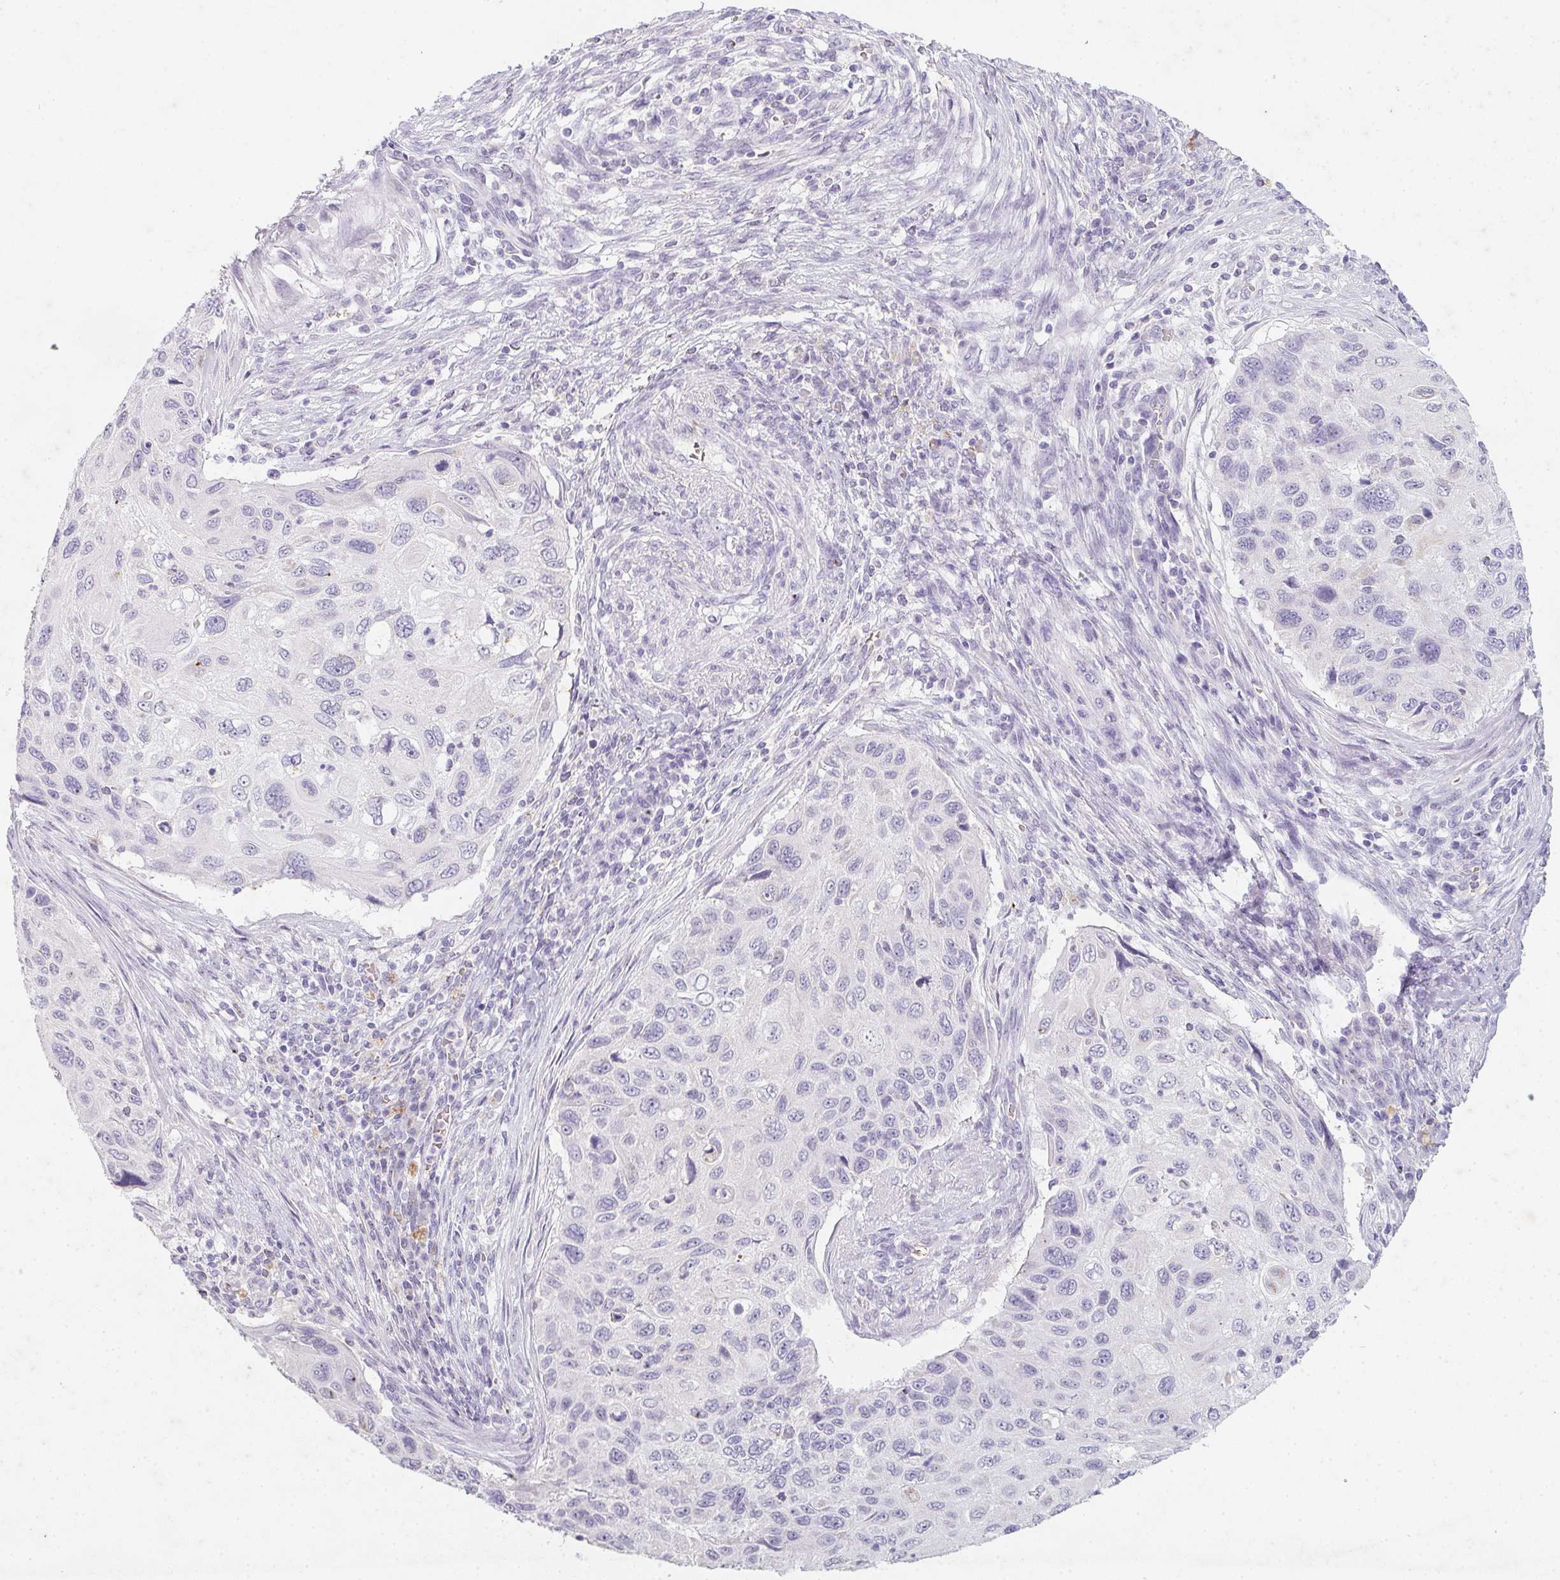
{"staining": {"intensity": "negative", "quantity": "none", "location": "none"}, "tissue": "cervical cancer", "cell_type": "Tumor cells", "image_type": "cancer", "snomed": [{"axis": "morphology", "description": "Squamous cell carcinoma, NOS"}, {"axis": "topography", "description": "Cervix"}], "caption": "Immunohistochemistry (IHC) of human squamous cell carcinoma (cervical) reveals no staining in tumor cells.", "gene": "DCD", "patient": {"sex": "female", "age": 70}}